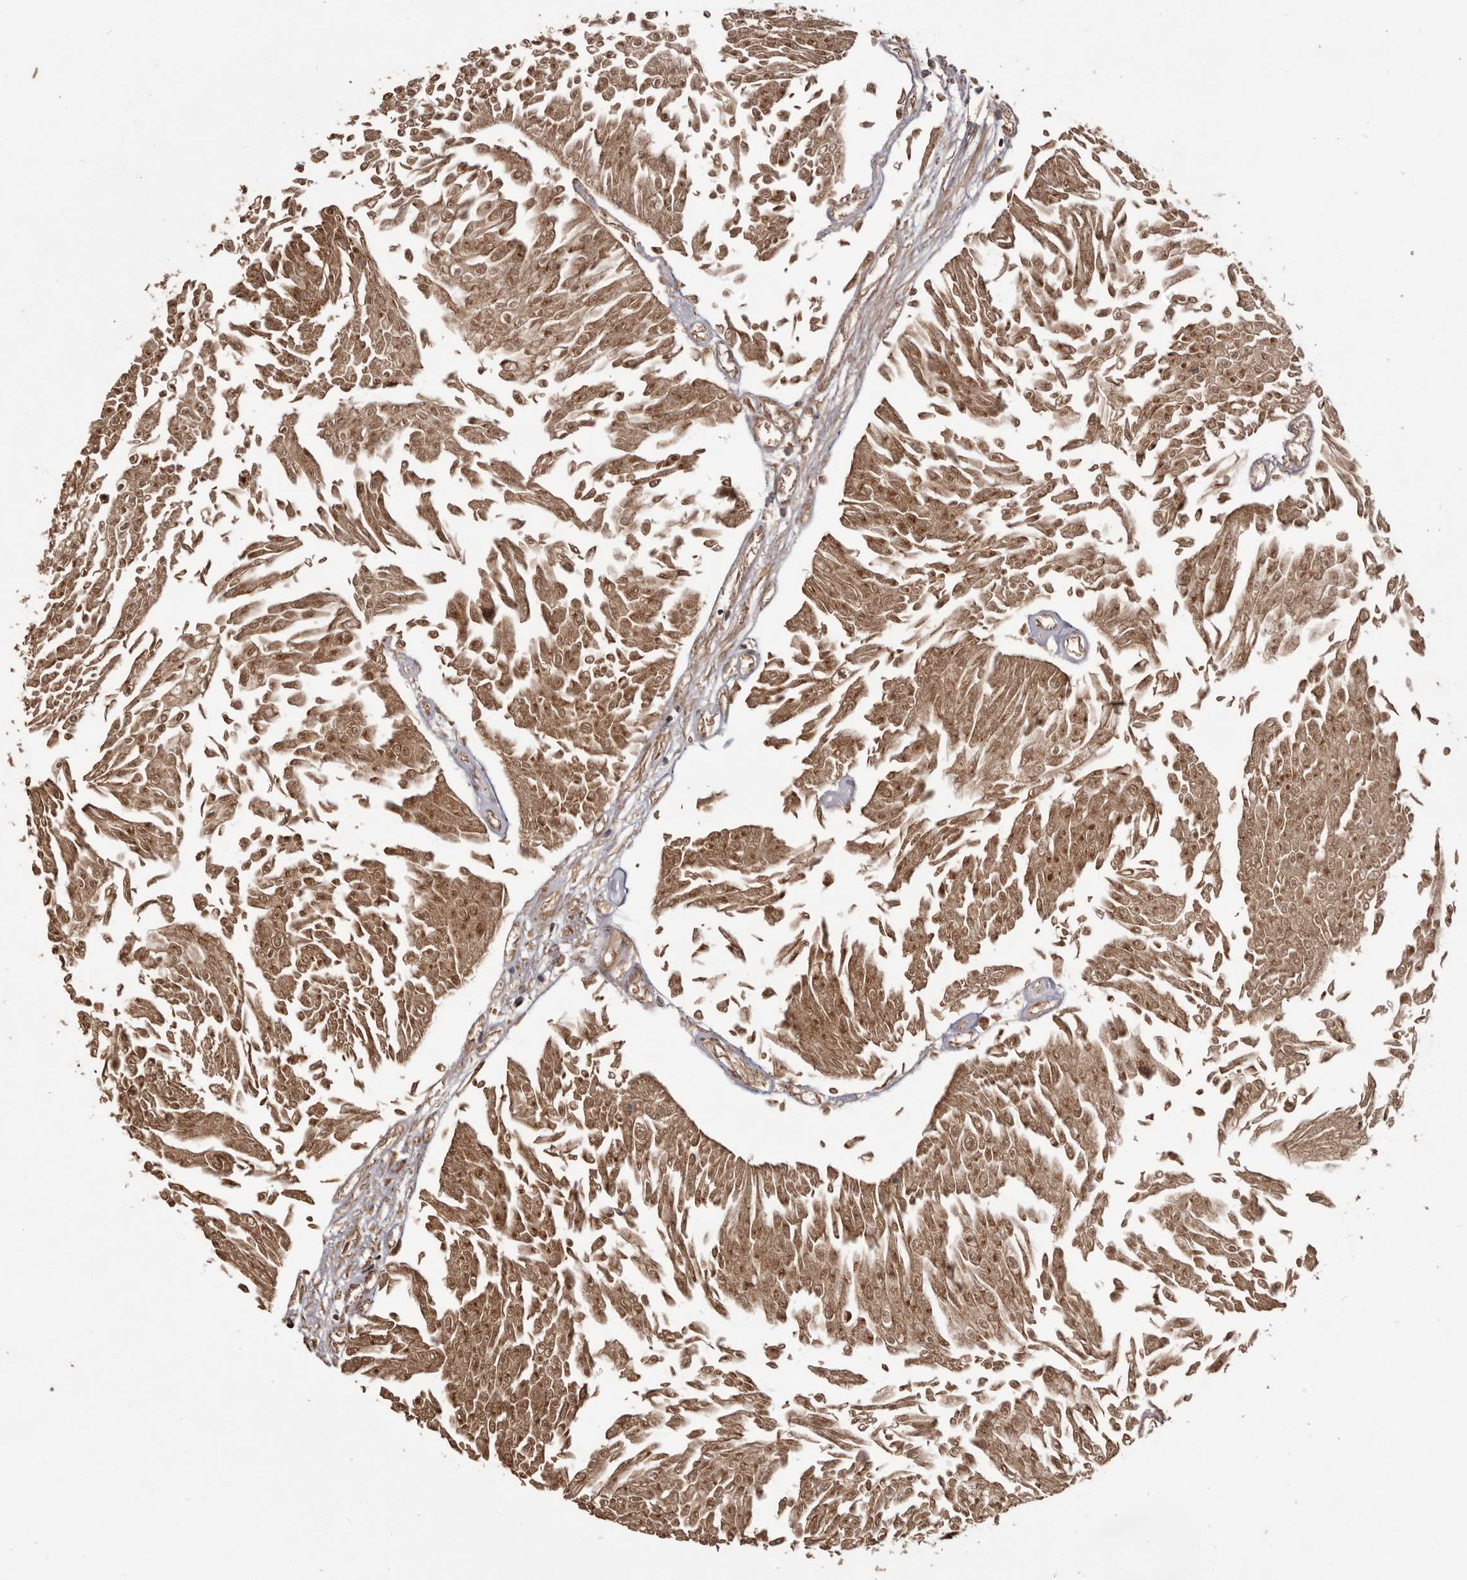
{"staining": {"intensity": "moderate", "quantity": ">75%", "location": "cytoplasmic/membranous,nuclear"}, "tissue": "urothelial cancer", "cell_type": "Tumor cells", "image_type": "cancer", "snomed": [{"axis": "morphology", "description": "Urothelial carcinoma, Low grade"}, {"axis": "topography", "description": "Urinary bladder"}], "caption": "This is a photomicrograph of IHC staining of urothelial cancer, which shows moderate expression in the cytoplasmic/membranous and nuclear of tumor cells.", "gene": "CHRM2", "patient": {"sex": "male", "age": 67}}